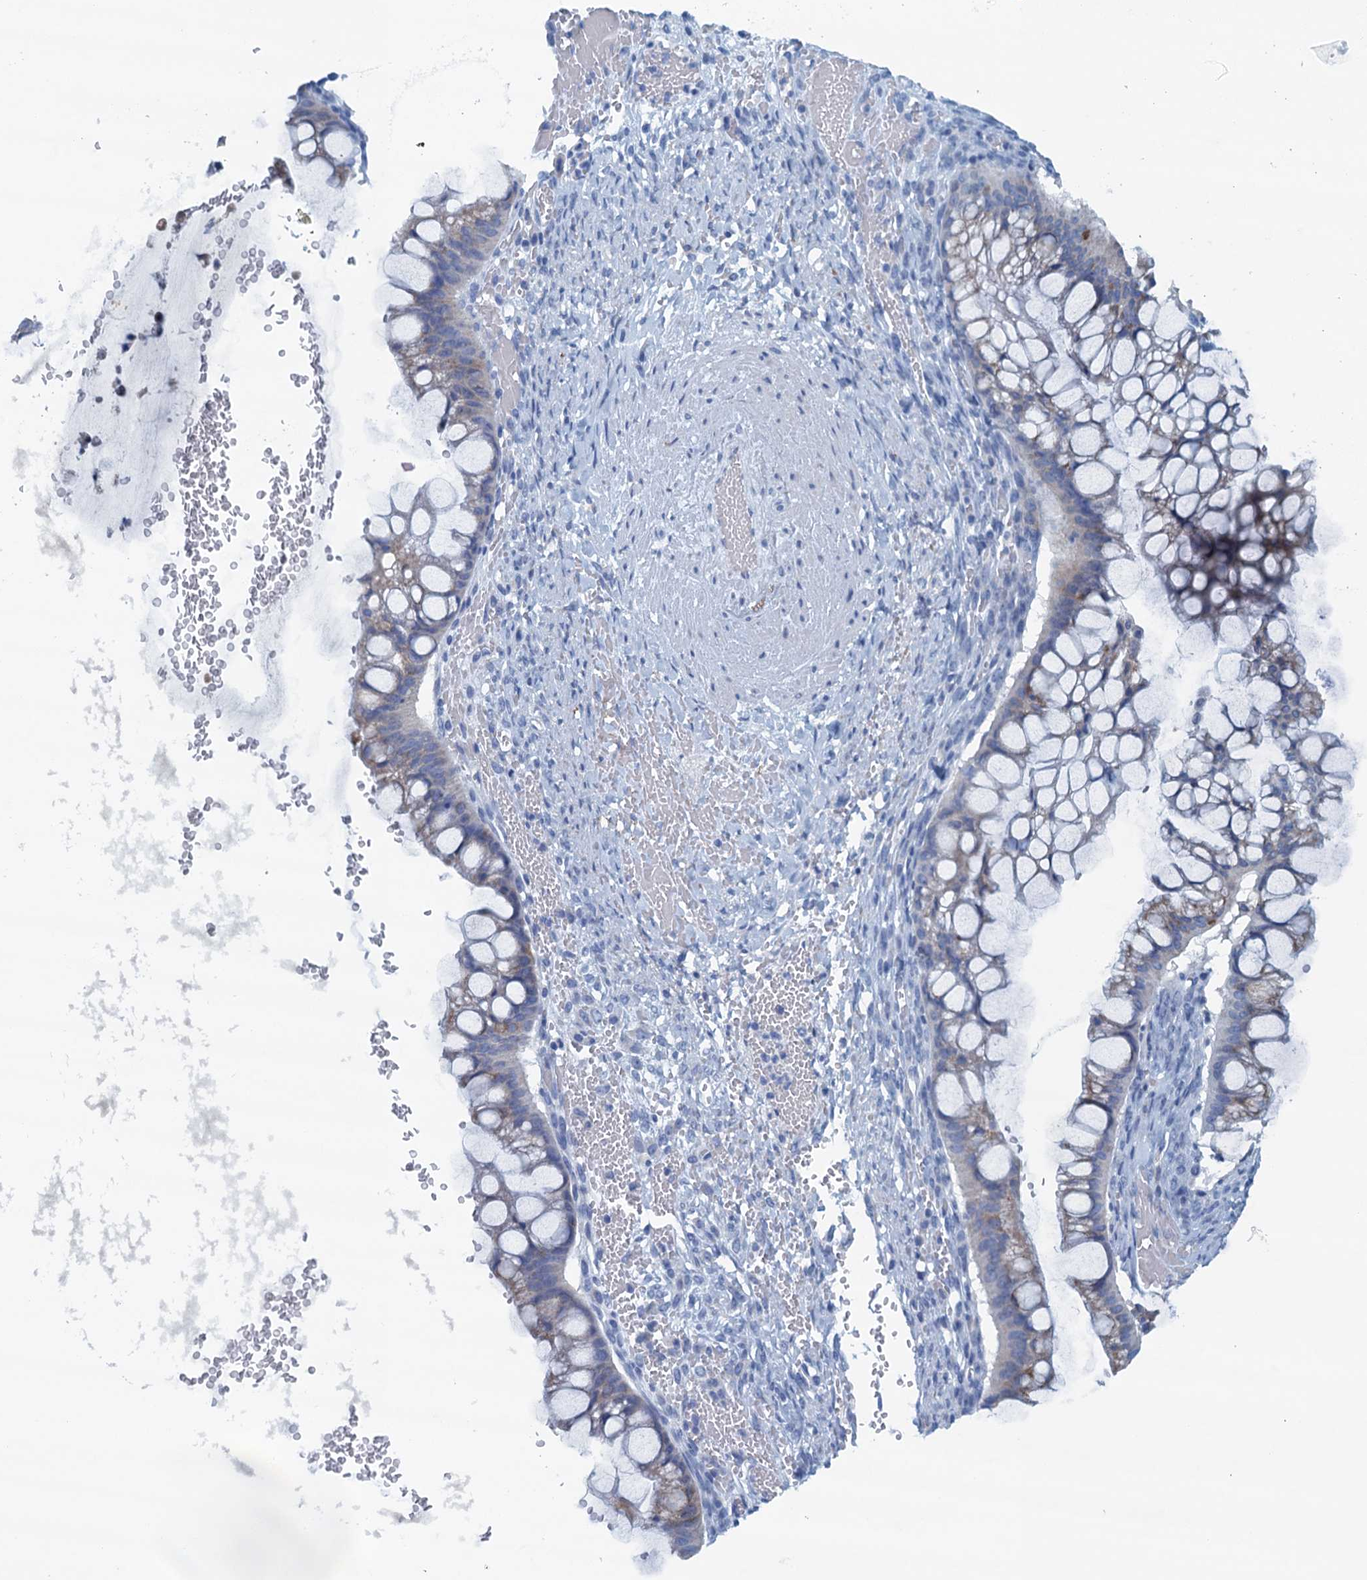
{"staining": {"intensity": "weak", "quantity": "<25%", "location": "cytoplasmic/membranous"}, "tissue": "ovarian cancer", "cell_type": "Tumor cells", "image_type": "cancer", "snomed": [{"axis": "morphology", "description": "Cystadenocarcinoma, mucinous, NOS"}, {"axis": "topography", "description": "Ovary"}], "caption": "This is a photomicrograph of immunohistochemistry staining of mucinous cystadenocarcinoma (ovarian), which shows no positivity in tumor cells.", "gene": "C10orf88", "patient": {"sex": "female", "age": 73}}